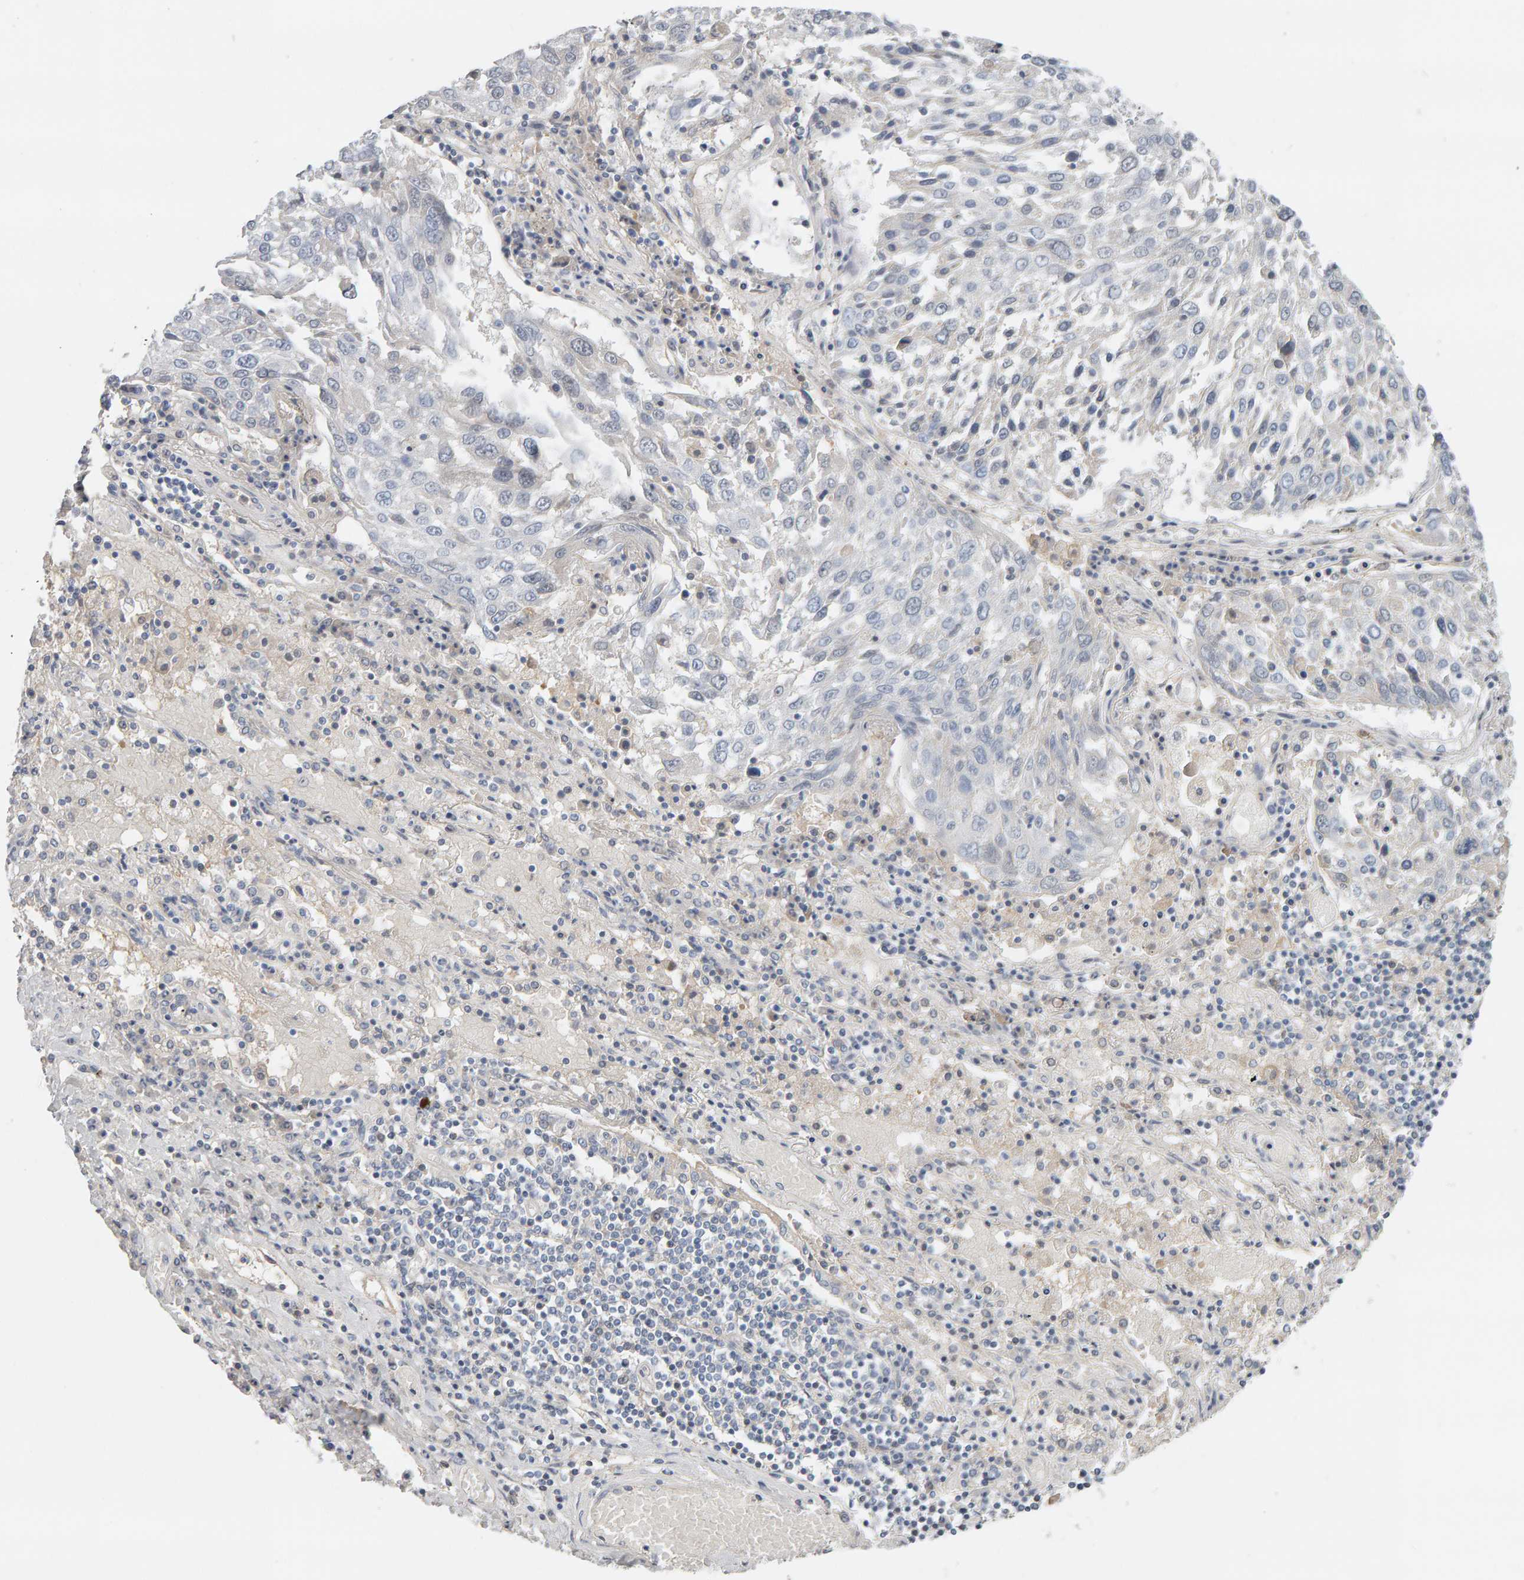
{"staining": {"intensity": "negative", "quantity": "none", "location": "none"}, "tissue": "lung cancer", "cell_type": "Tumor cells", "image_type": "cancer", "snomed": [{"axis": "morphology", "description": "Squamous cell carcinoma, NOS"}, {"axis": "topography", "description": "Lung"}], "caption": "This is an immunohistochemistry micrograph of squamous cell carcinoma (lung). There is no expression in tumor cells.", "gene": "GFUS", "patient": {"sex": "male", "age": 65}}